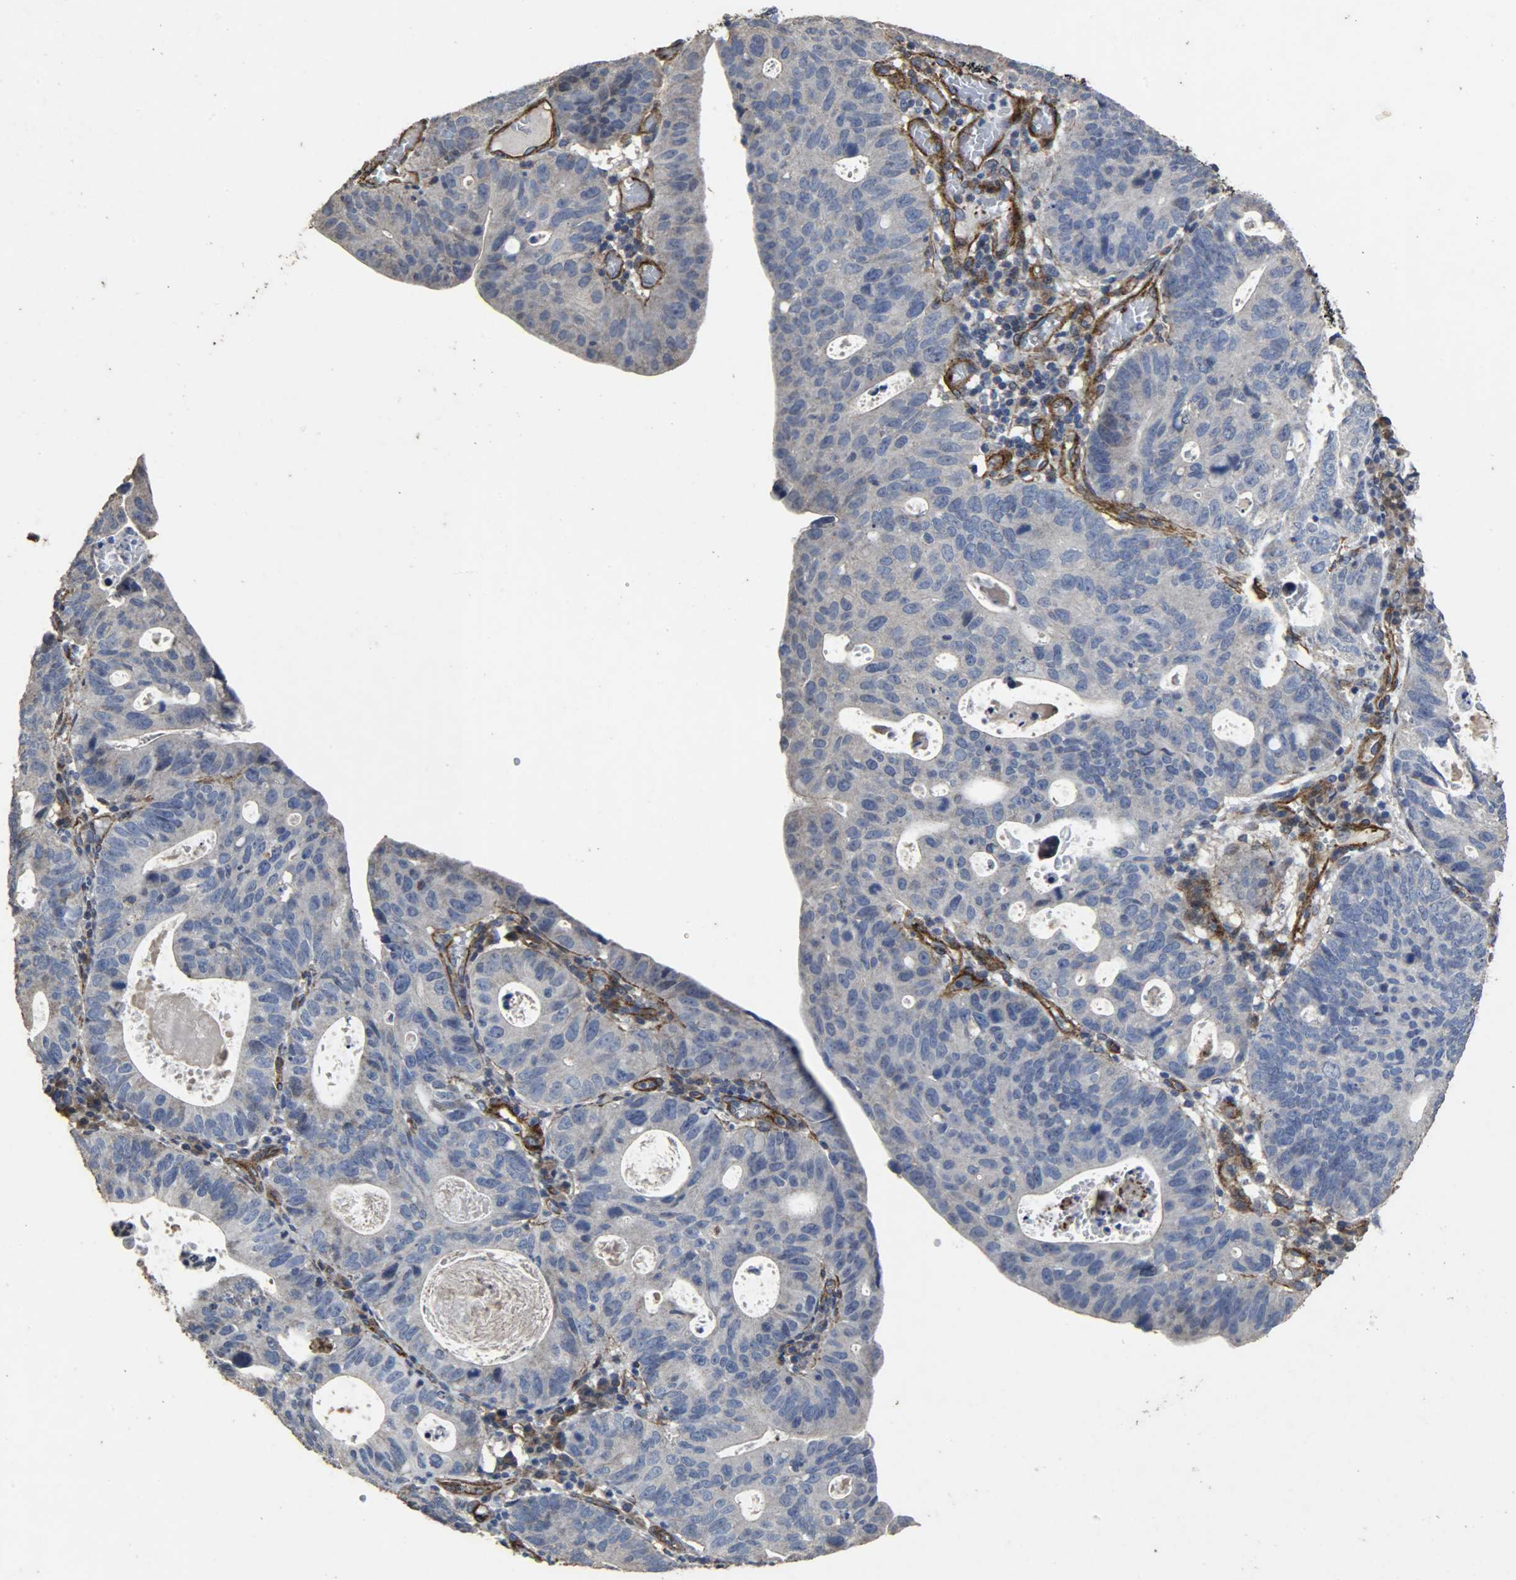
{"staining": {"intensity": "negative", "quantity": "none", "location": "none"}, "tissue": "stomach cancer", "cell_type": "Tumor cells", "image_type": "cancer", "snomed": [{"axis": "morphology", "description": "Adenocarcinoma, NOS"}, {"axis": "topography", "description": "Stomach"}], "caption": "Immunohistochemistry photomicrograph of neoplastic tissue: human stomach adenocarcinoma stained with DAB (3,3'-diaminobenzidine) reveals no significant protein expression in tumor cells.", "gene": "TPM4", "patient": {"sex": "male", "age": 59}}